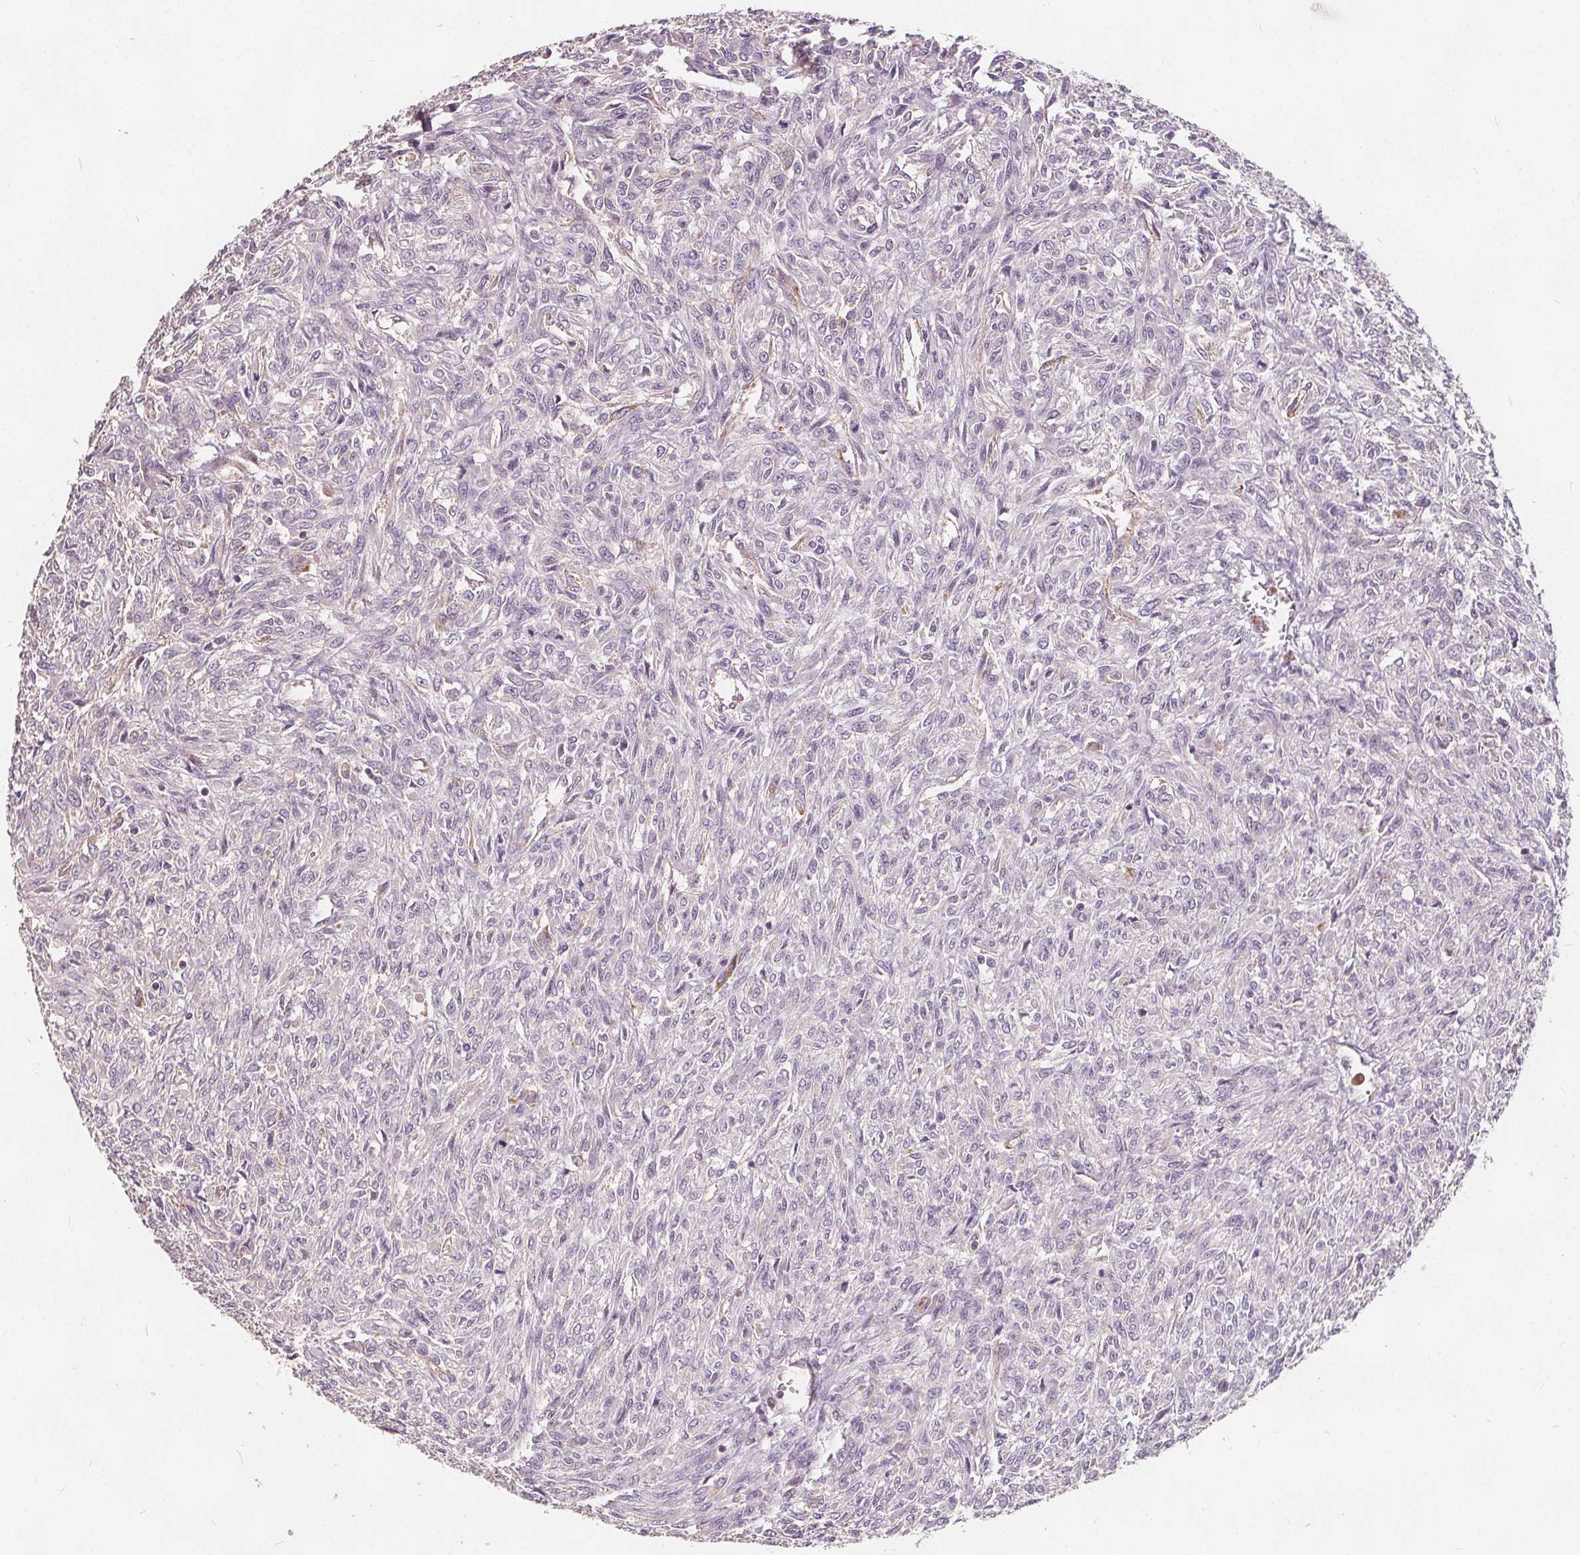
{"staining": {"intensity": "negative", "quantity": "none", "location": "none"}, "tissue": "renal cancer", "cell_type": "Tumor cells", "image_type": "cancer", "snomed": [{"axis": "morphology", "description": "Adenocarcinoma, NOS"}, {"axis": "topography", "description": "Kidney"}], "caption": "Renal cancer (adenocarcinoma) was stained to show a protein in brown. There is no significant expression in tumor cells.", "gene": "DRC3", "patient": {"sex": "male", "age": 58}}